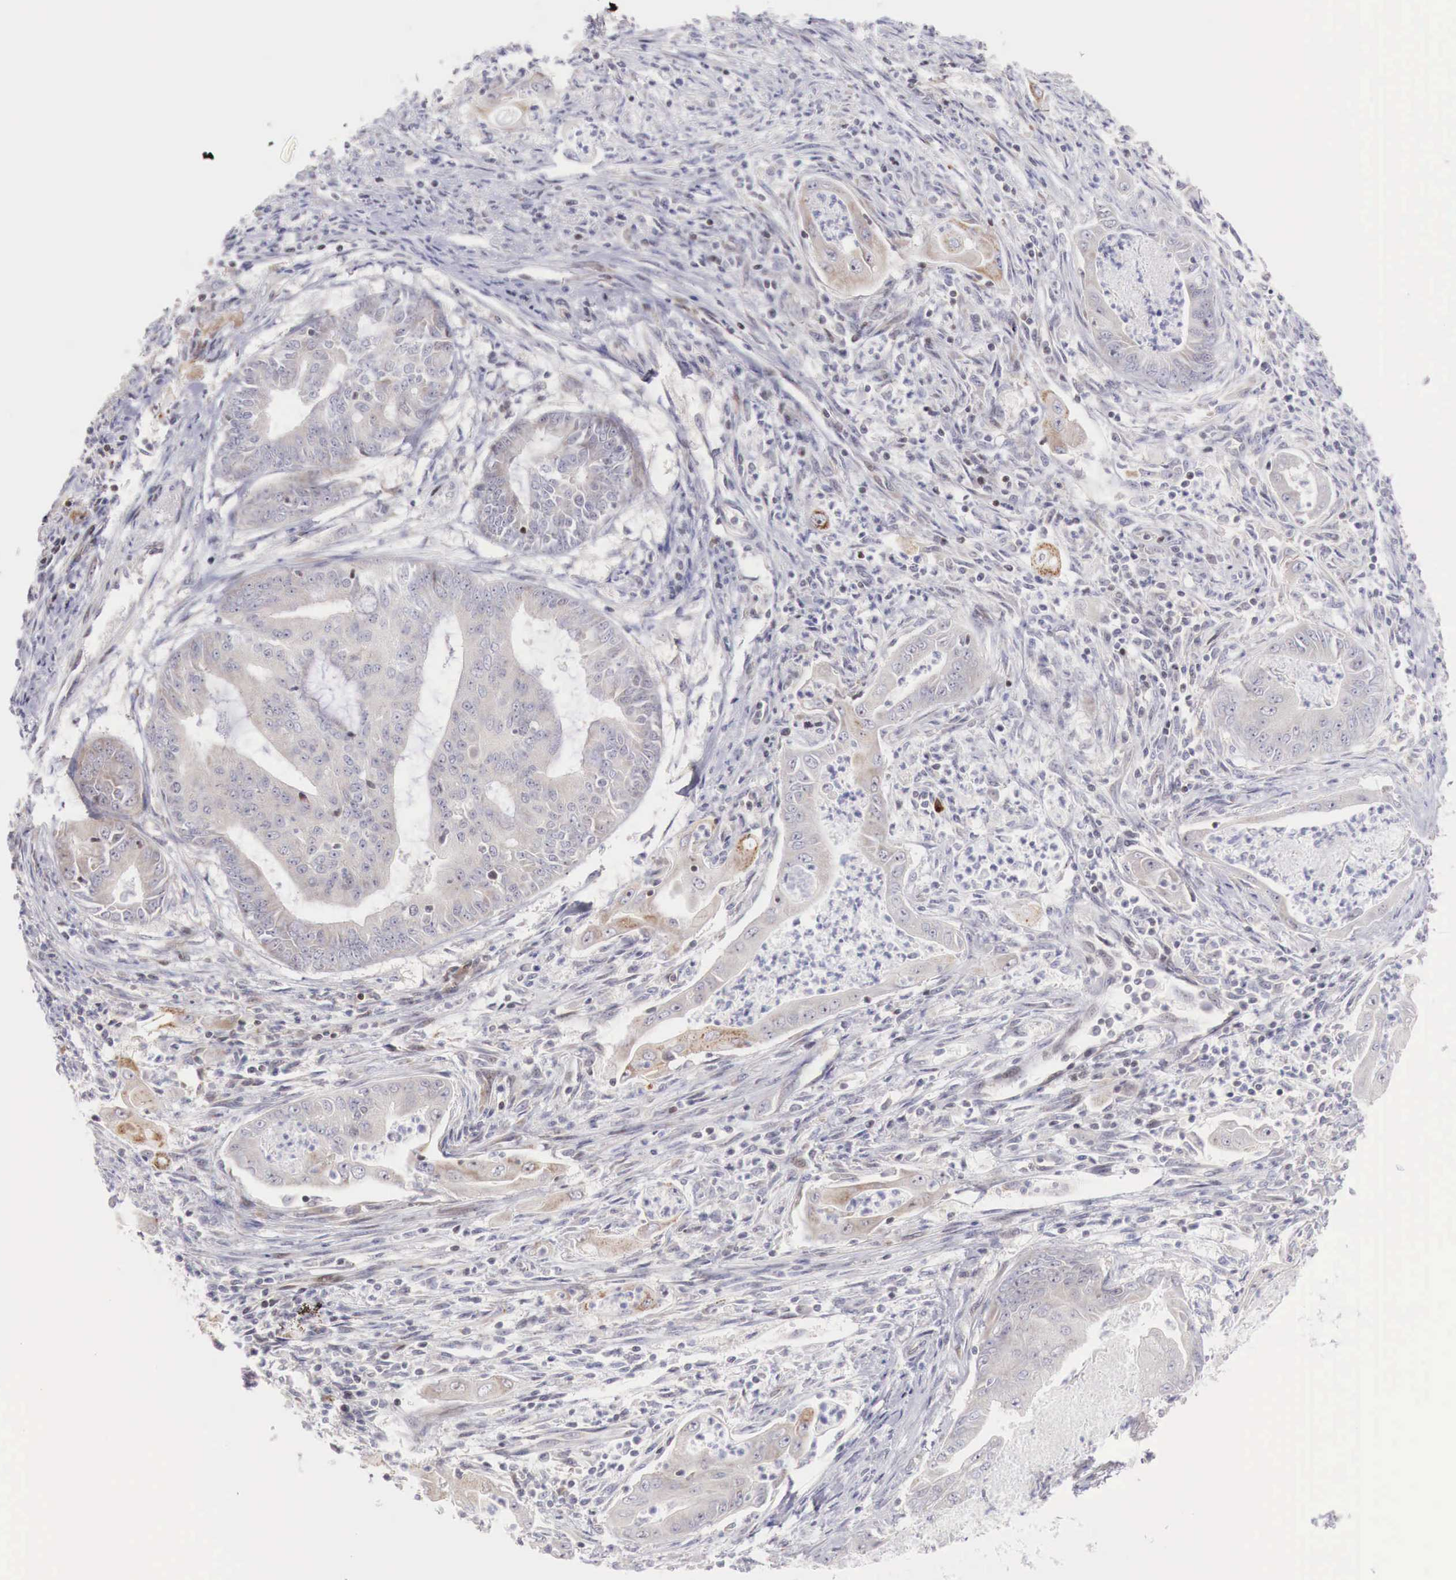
{"staining": {"intensity": "negative", "quantity": "none", "location": "none"}, "tissue": "endometrial cancer", "cell_type": "Tumor cells", "image_type": "cancer", "snomed": [{"axis": "morphology", "description": "Adenocarcinoma, NOS"}, {"axis": "topography", "description": "Endometrium"}], "caption": "Immunohistochemistry image of adenocarcinoma (endometrial) stained for a protein (brown), which shows no expression in tumor cells.", "gene": "CLCN5", "patient": {"sex": "female", "age": 63}}